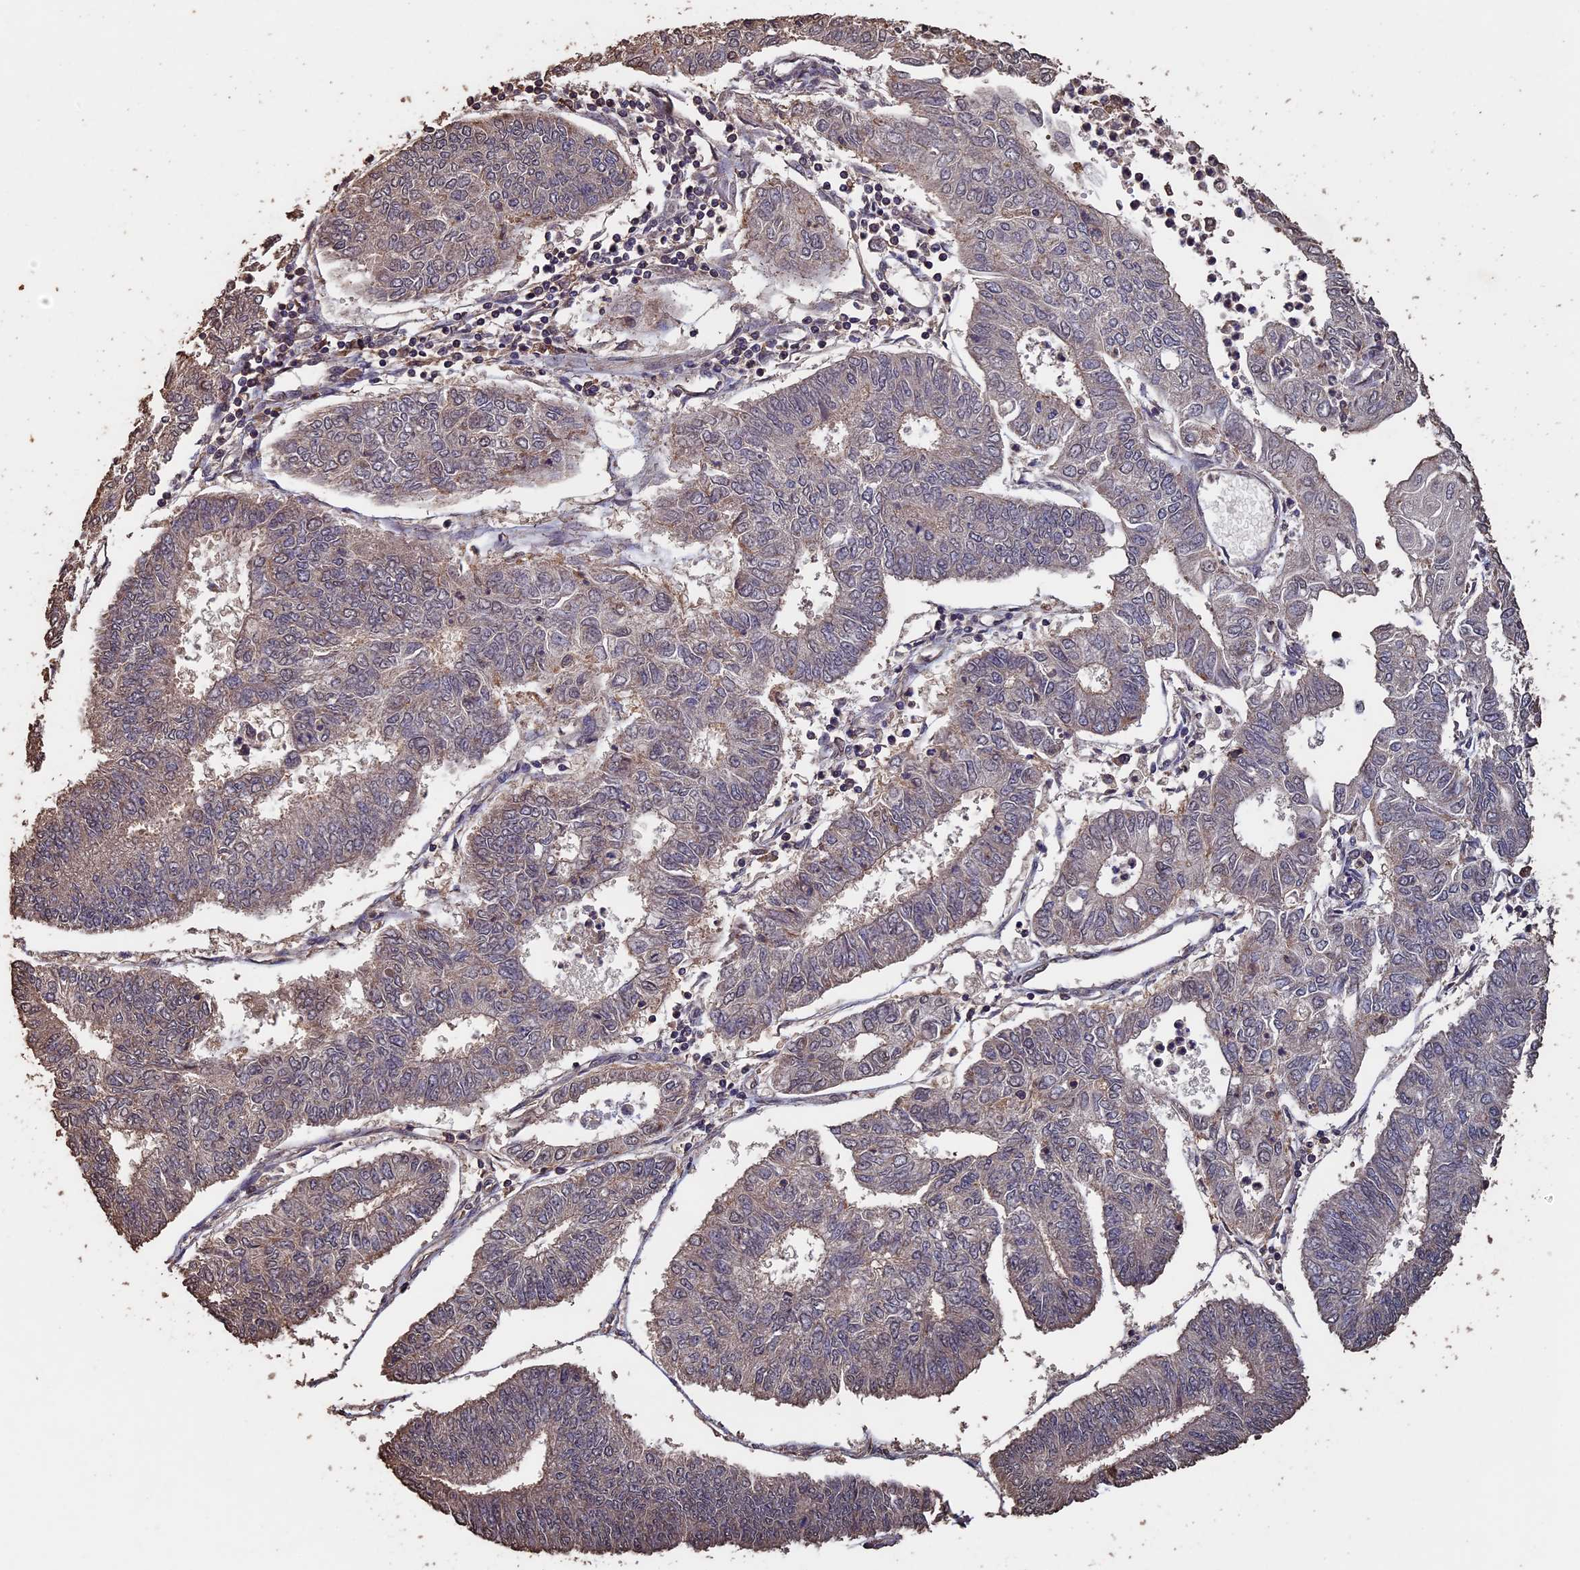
{"staining": {"intensity": "moderate", "quantity": "<25%", "location": "cytoplasmic/membranous"}, "tissue": "endometrial cancer", "cell_type": "Tumor cells", "image_type": "cancer", "snomed": [{"axis": "morphology", "description": "Adenocarcinoma, NOS"}, {"axis": "topography", "description": "Endometrium"}], "caption": "A histopathology image of human endometrial adenocarcinoma stained for a protein reveals moderate cytoplasmic/membranous brown staining in tumor cells.", "gene": "HUNK", "patient": {"sex": "female", "age": 68}}